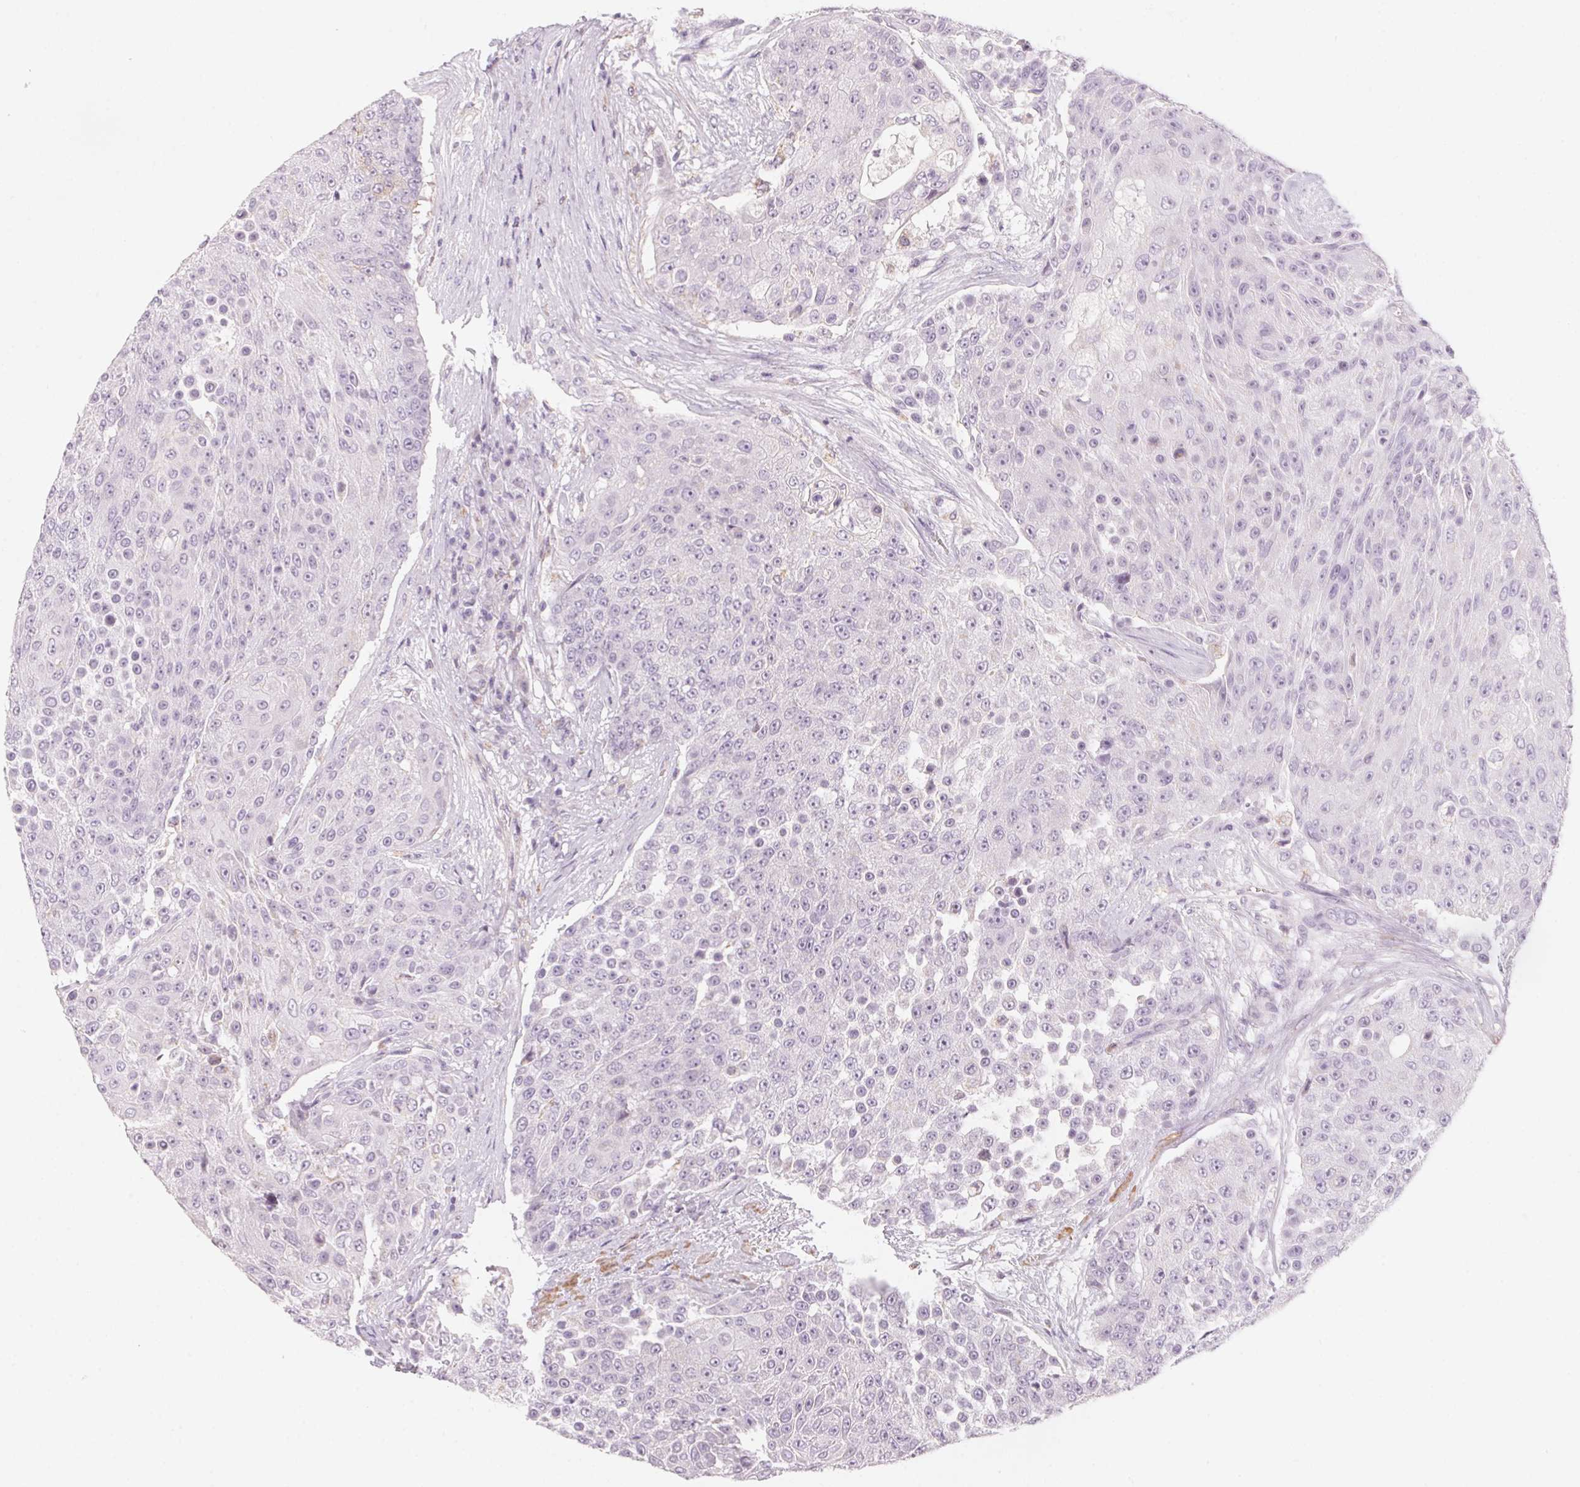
{"staining": {"intensity": "negative", "quantity": "none", "location": "none"}, "tissue": "urothelial cancer", "cell_type": "Tumor cells", "image_type": "cancer", "snomed": [{"axis": "morphology", "description": "Urothelial carcinoma, High grade"}, {"axis": "topography", "description": "Urinary bladder"}], "caption": "Protein analysis of urothelial carcinoma (high-grade) reveals no significant positivity in tumor cells.", "gene": "PRPH", "patient": {"sex": "female", "age": 63}}